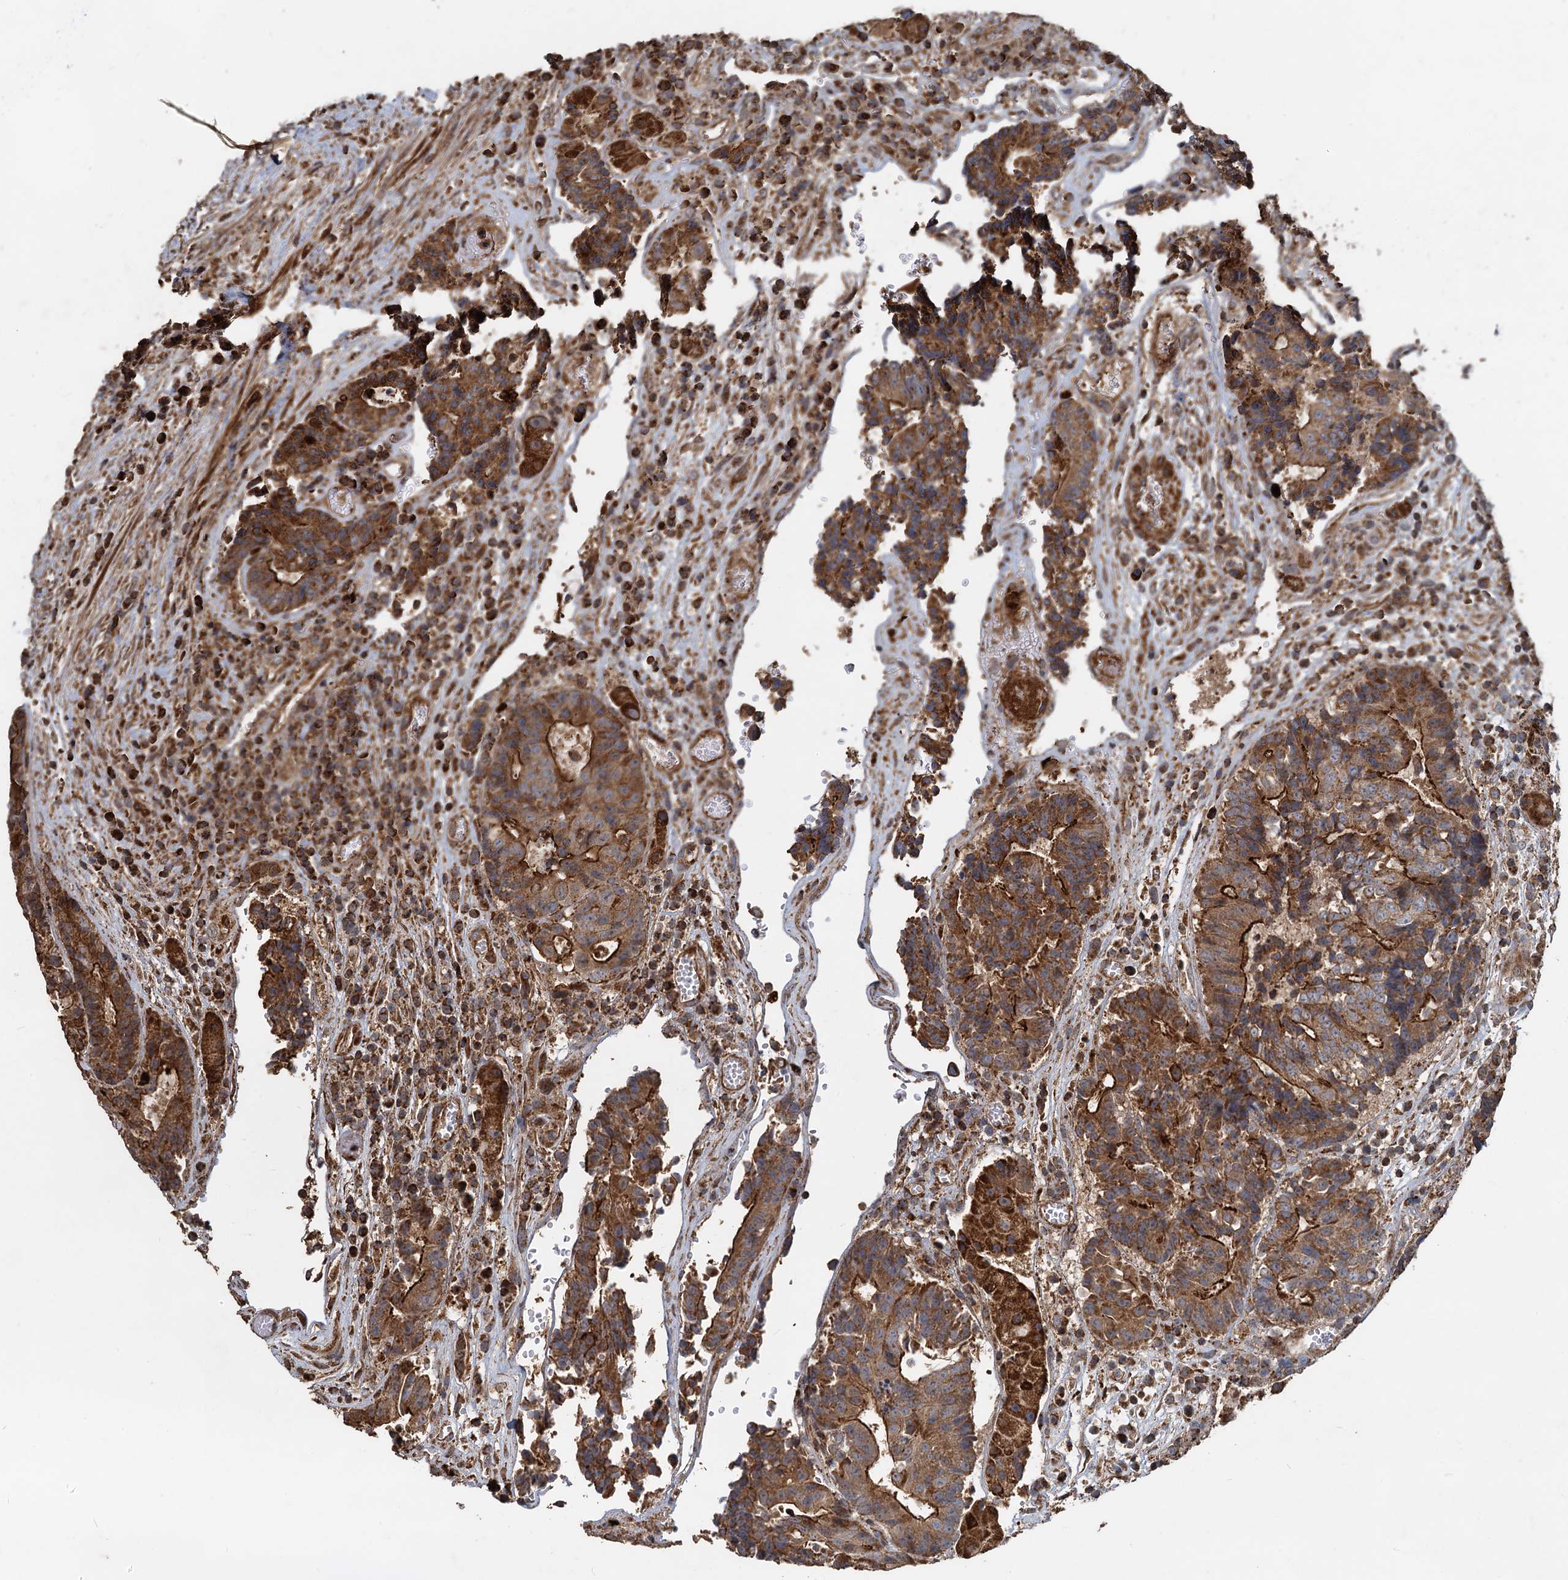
{"staining": {"intensity": "strong", "quantity": ">75%", "location": "cytoplasmic/membranous"}, "tissue": "colorectal cancer", "cell_type": "Tumor cells", "image_type": "cancer", "snomed": [{"axis": "morphology", "description": "Adenocarcinoma, NOS"}, {"axis": "topography", "description": "Rectum"}], "caption": "The micrograph shows a brown stain indicating the presence of a protein in the cytoplasmic/membranous of tumor cells in colorectal adenocarcinoma. The staining is performed using DAB (3,3'-diaminobenzidine) brown chromogen to label protein expression. The nuclei are counter-stained blue using hematoxylin.", "gene": "SDS", "patient": {"sex": "male", "age": 69}}